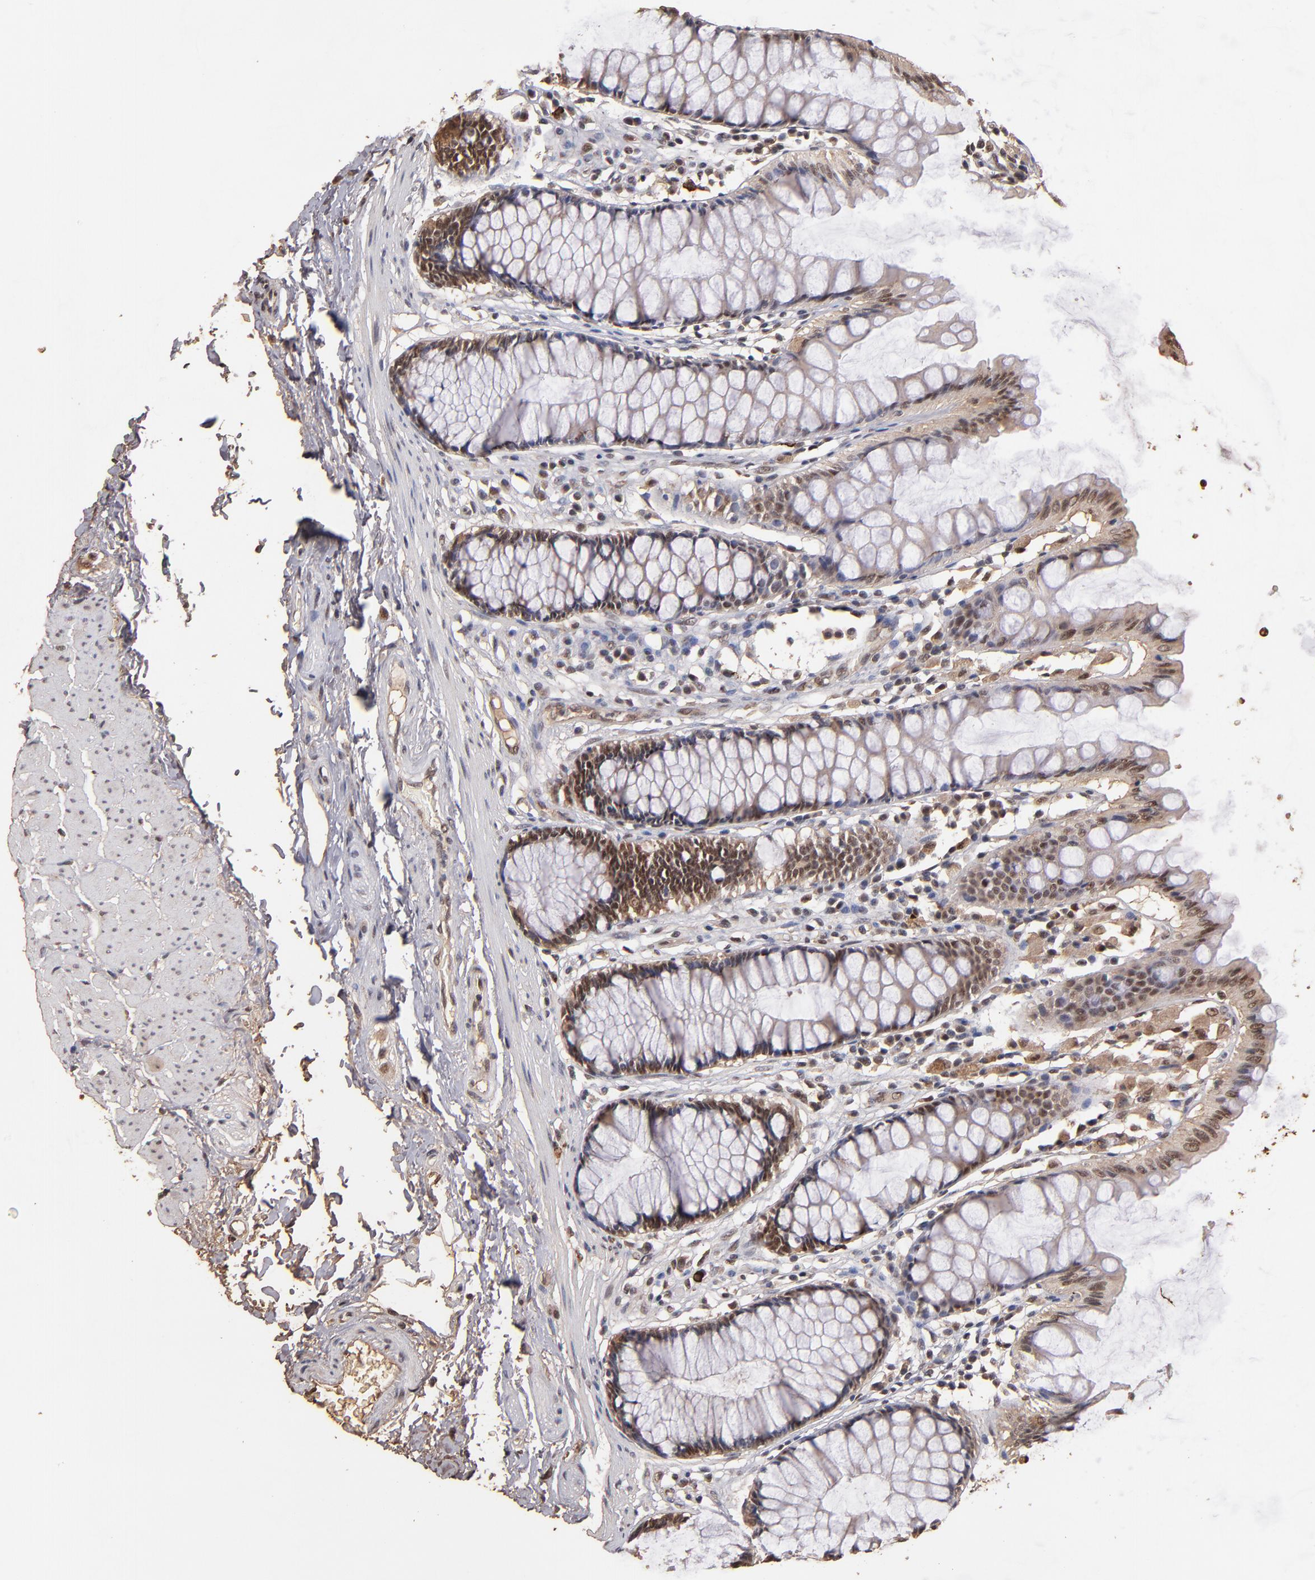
{"staining": {"intensity": "moderate", "quantity": ">75%", "location": "cytoplasmic/membranous,nuclear"}, "tissue": "rectum", "cell_type": "Glandular cells", "image_type": "normal", "snomed": [{"axis": "morphology", "description": "Normal tissue, NOS"}, {"axis": "topography", "description": "Rectum"}], "caption": "Moderate cytoplasmic/membranous,nuclear positivity for a protein is present in approximately >75% of glandular cells of unremarkable rectum using immunohistochemistry.", "gene": "EAPP", "patient": {"sex": "male", "age": 77}}